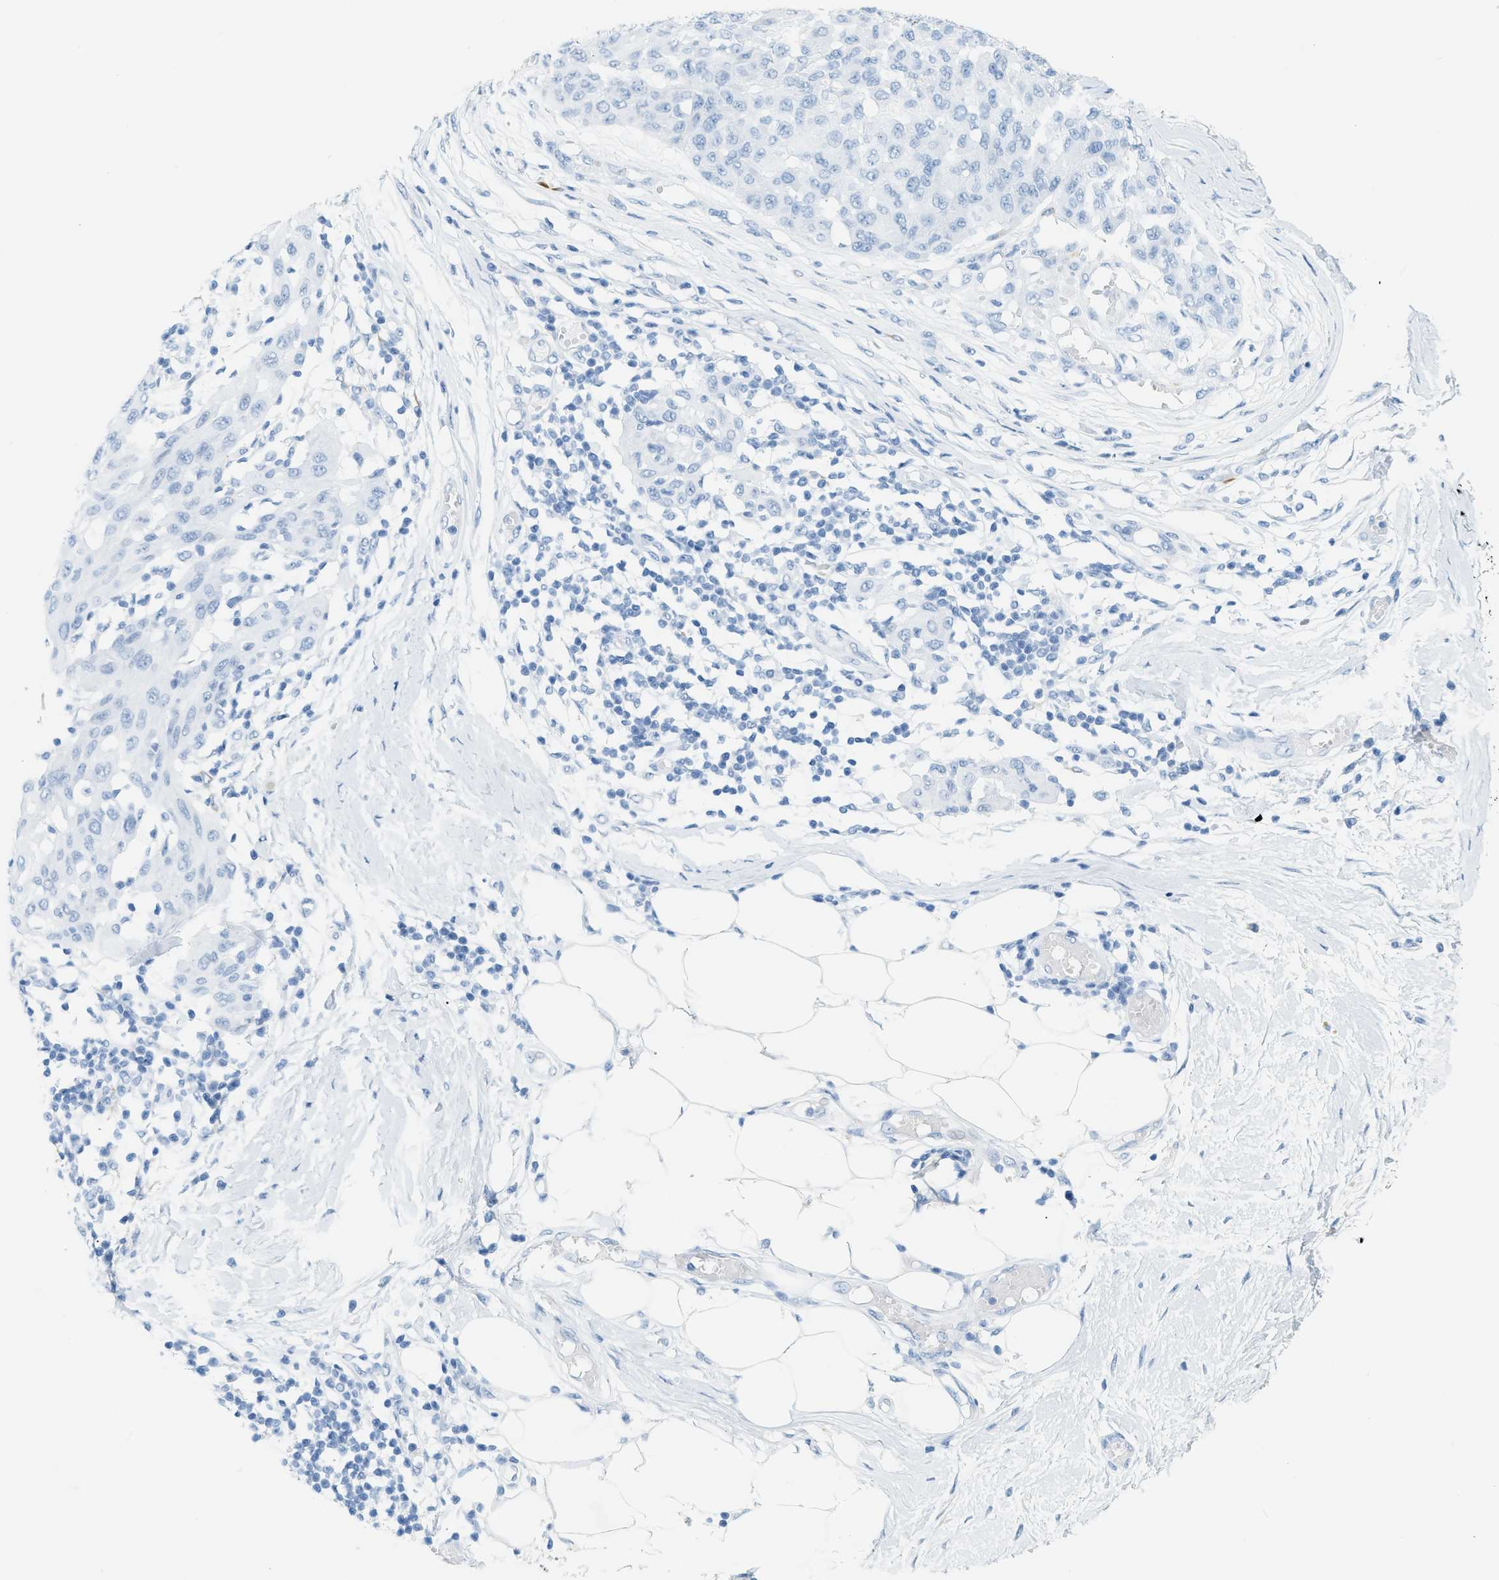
{"staining": {"intensity": "negative", "quantity": "none", "location": "none"}, "tissue": "melanoma", "cell_type": "Tumor cells", "image_type": "cancer", "snomed": [{"axis": "morphology", "description": "Normal tissue, NOS"}, {"axis": "morphology", "description": "Malignant melanoma, NOS"}, {"axis": "topography", "description": "Skin"}], "caption": "This micrograph is of malignant melanoma stained with immunohistochemistry (IHC) to label a protein in brown with the nuclei are counter-stained blue. There is no positivity in tumor cells.", "gene": "DES", "patient": {"sex": "male", "age": 62}}